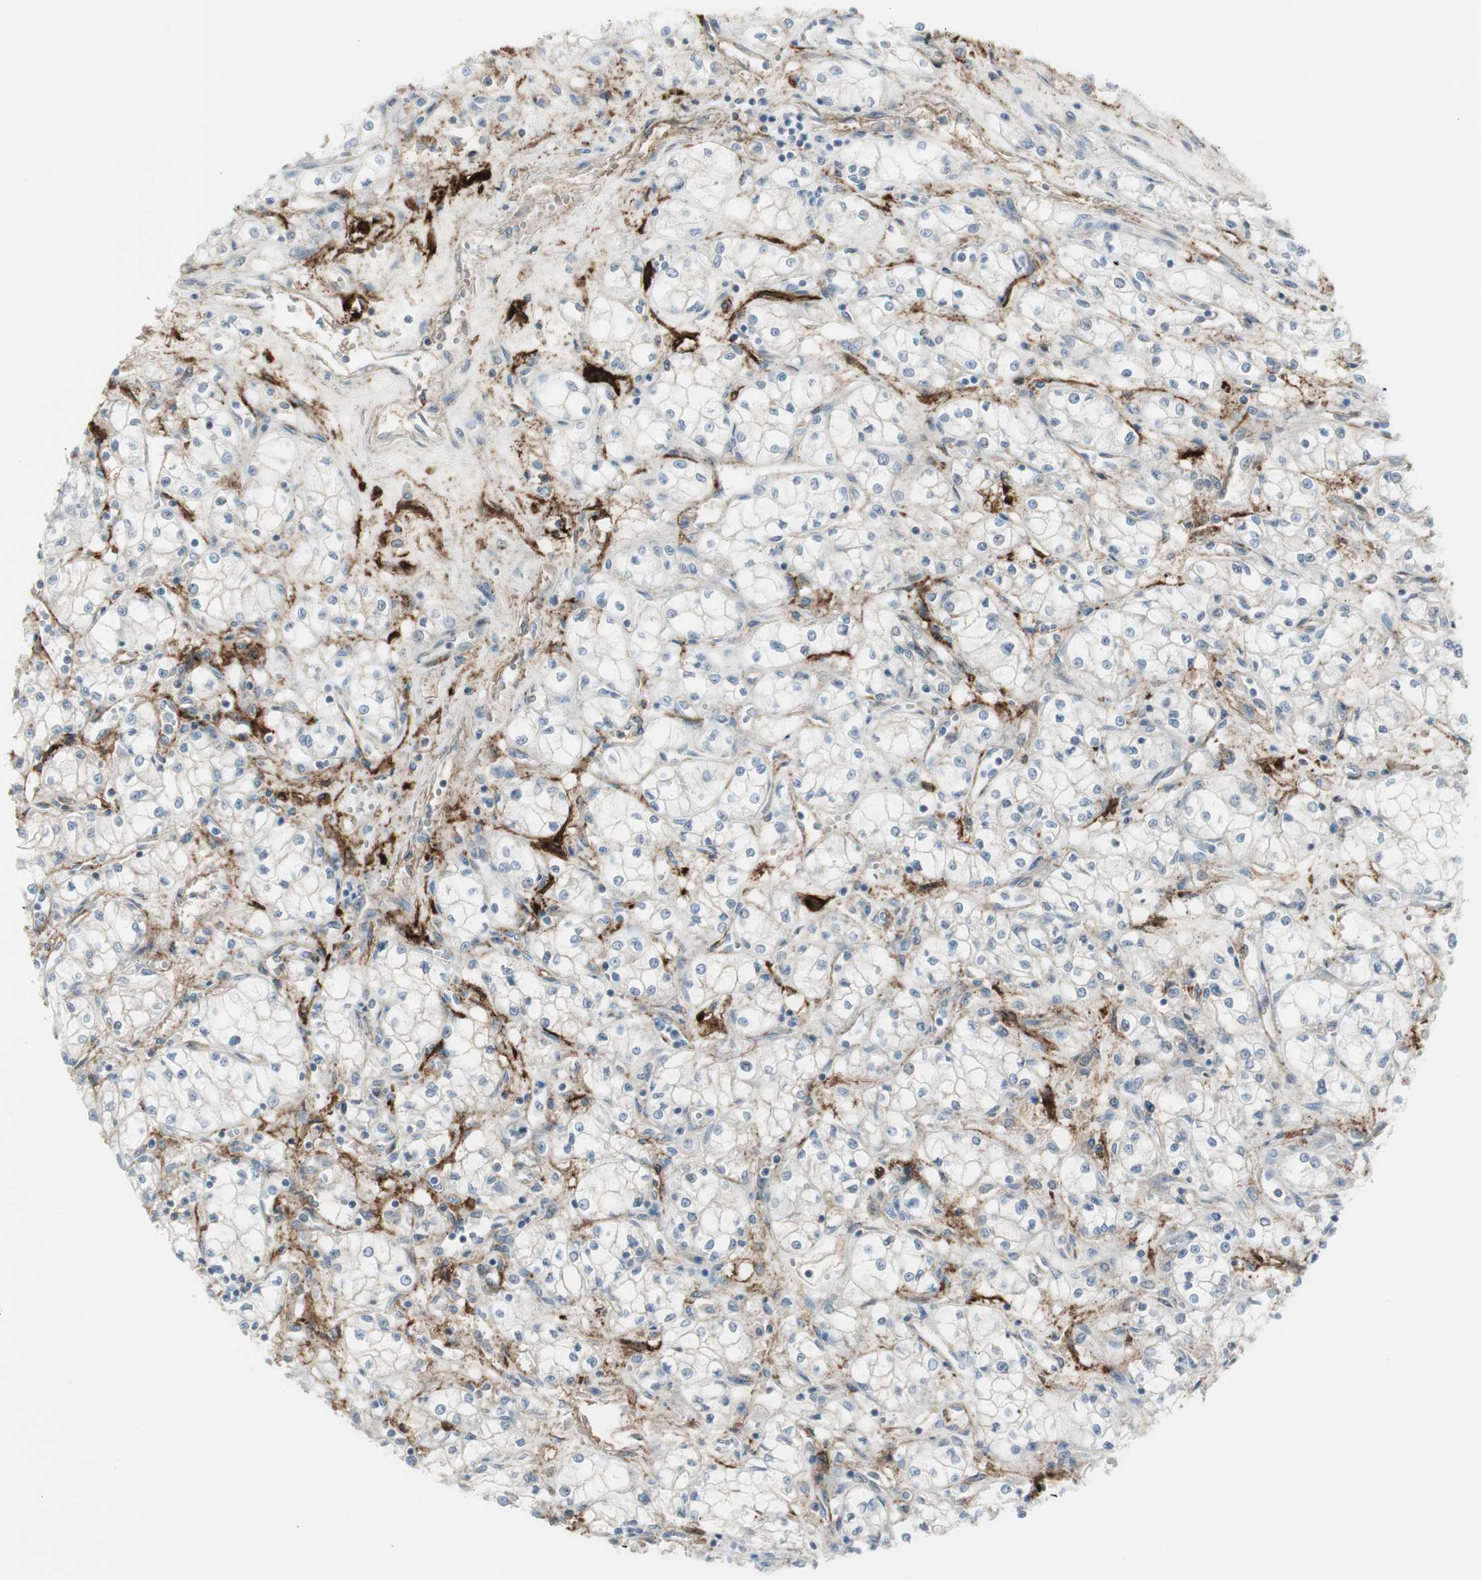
{"staining": {"intensity": "negative", "quantity": "none", "location": "none"}, "tissue": "renal cancer", "cell_type": "Tumor cells", "image_type": "cancer", "snomed": [{"axis": "morphology", "description": "Normal tissue, NOS"}, {"axis": "morphology", "description": "Adenocarcinoma, NOS"}, {"axis": "topography", "description": "Kidney"}], "caption": "This is an IHC photomicrograph of renal cancer. There is no positivity in tumor cells.", "gene": "CACNA2D1", "patient": {"sex": "male", "age": 59}}